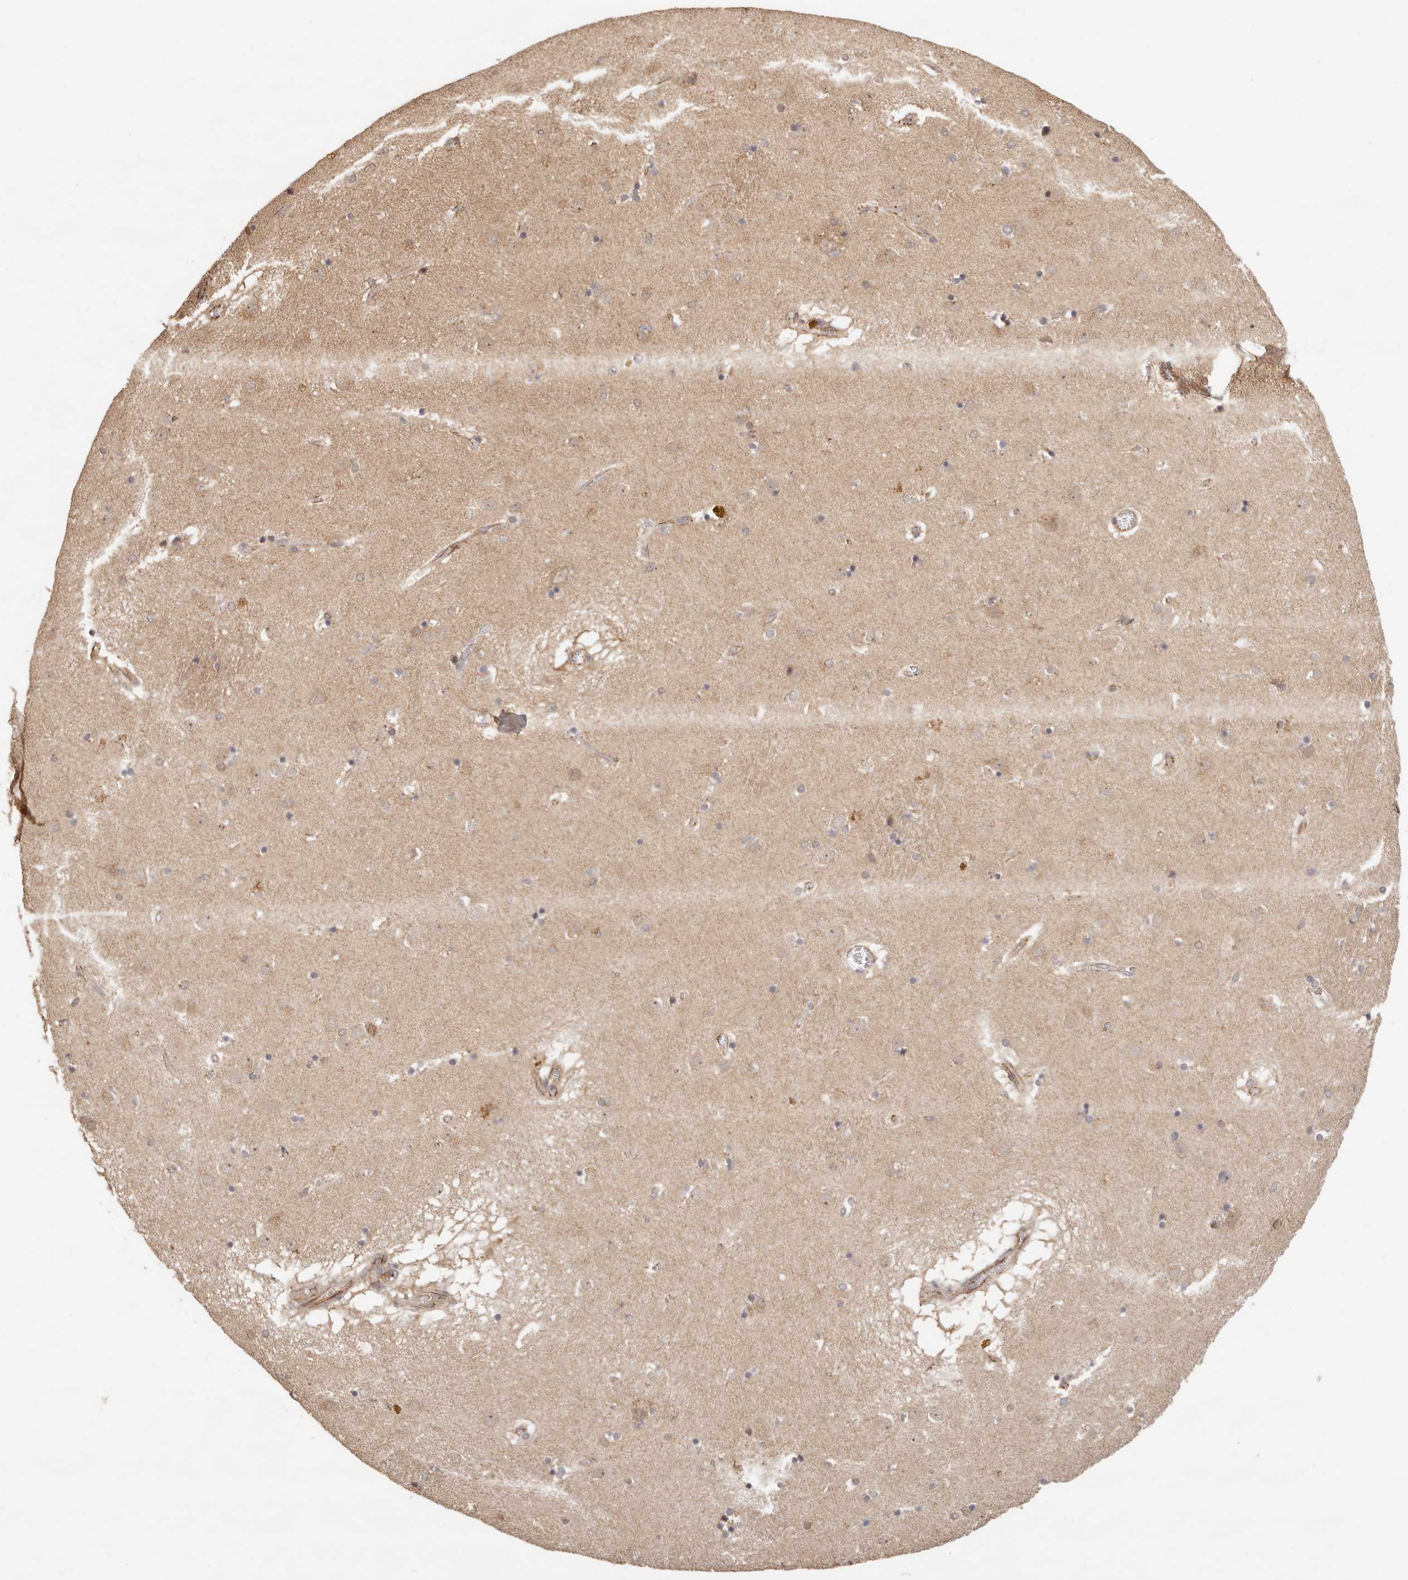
{"staining": {"intensity": "moderate", "quantity": "<25%", "location": "cytoplasmic/membranous"}, "tissue": "caudate", "cell_type": "Glial cells", "image_type": "normal", "snomed": [{"axis": "morphology", "description": "Normal tissue, NOS"}, {"axis": "topography", "description": "Lateral ventricle wall"}], "caption": "Immunohistochemical staining of benign caudate reveals moderate cytoplasmic/membranous protein positivity in approximately <25% of glial cells. The staining was performed using DAB (3,3'-diaminobenzidine), with brown indicating positive protein expression. Nuclei are stained blue with hematoxylin.", "gene": "AFDN", "patient": {"sex": "male", "age": 70}}